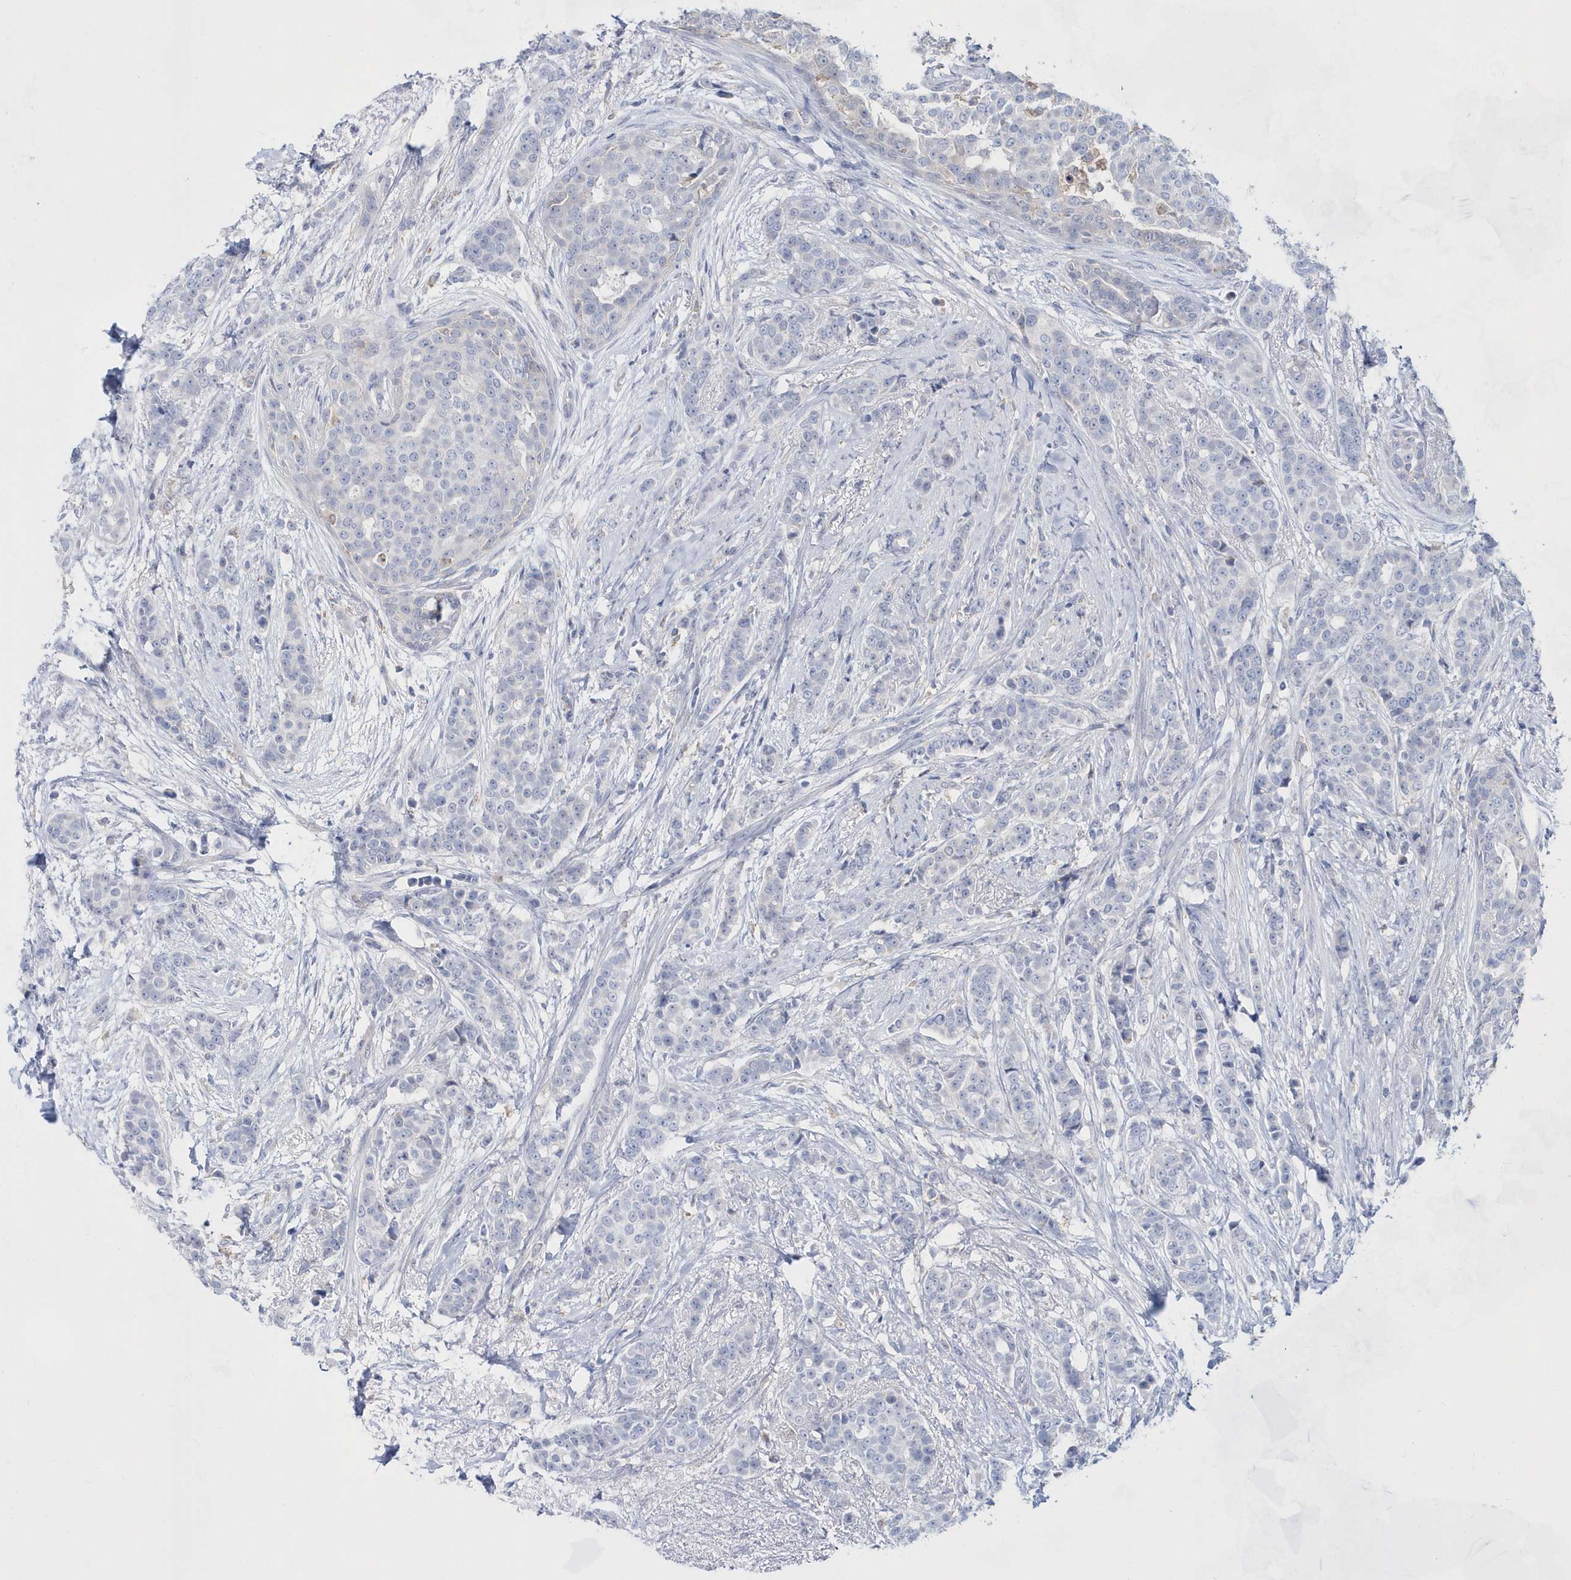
{"staining": {"intensity": "negative", "quantity": "none", "location": "none"}, "tissue": "breast cancer", "cell_type": "Tumor cells", "image_type": "cancer", "snomed": [{"axis": "morphology", "description": "Lobular carcinoma"}, {"axis": "topography", "description": "Breast"}], "caption": "This is an immunohistochemistry (IHC) histopathology image of lobular carcinoma (breast). There is no positivity in tumor cells.", "gene": "BDH2", "patient": {"sex": "female", "age": 51}}